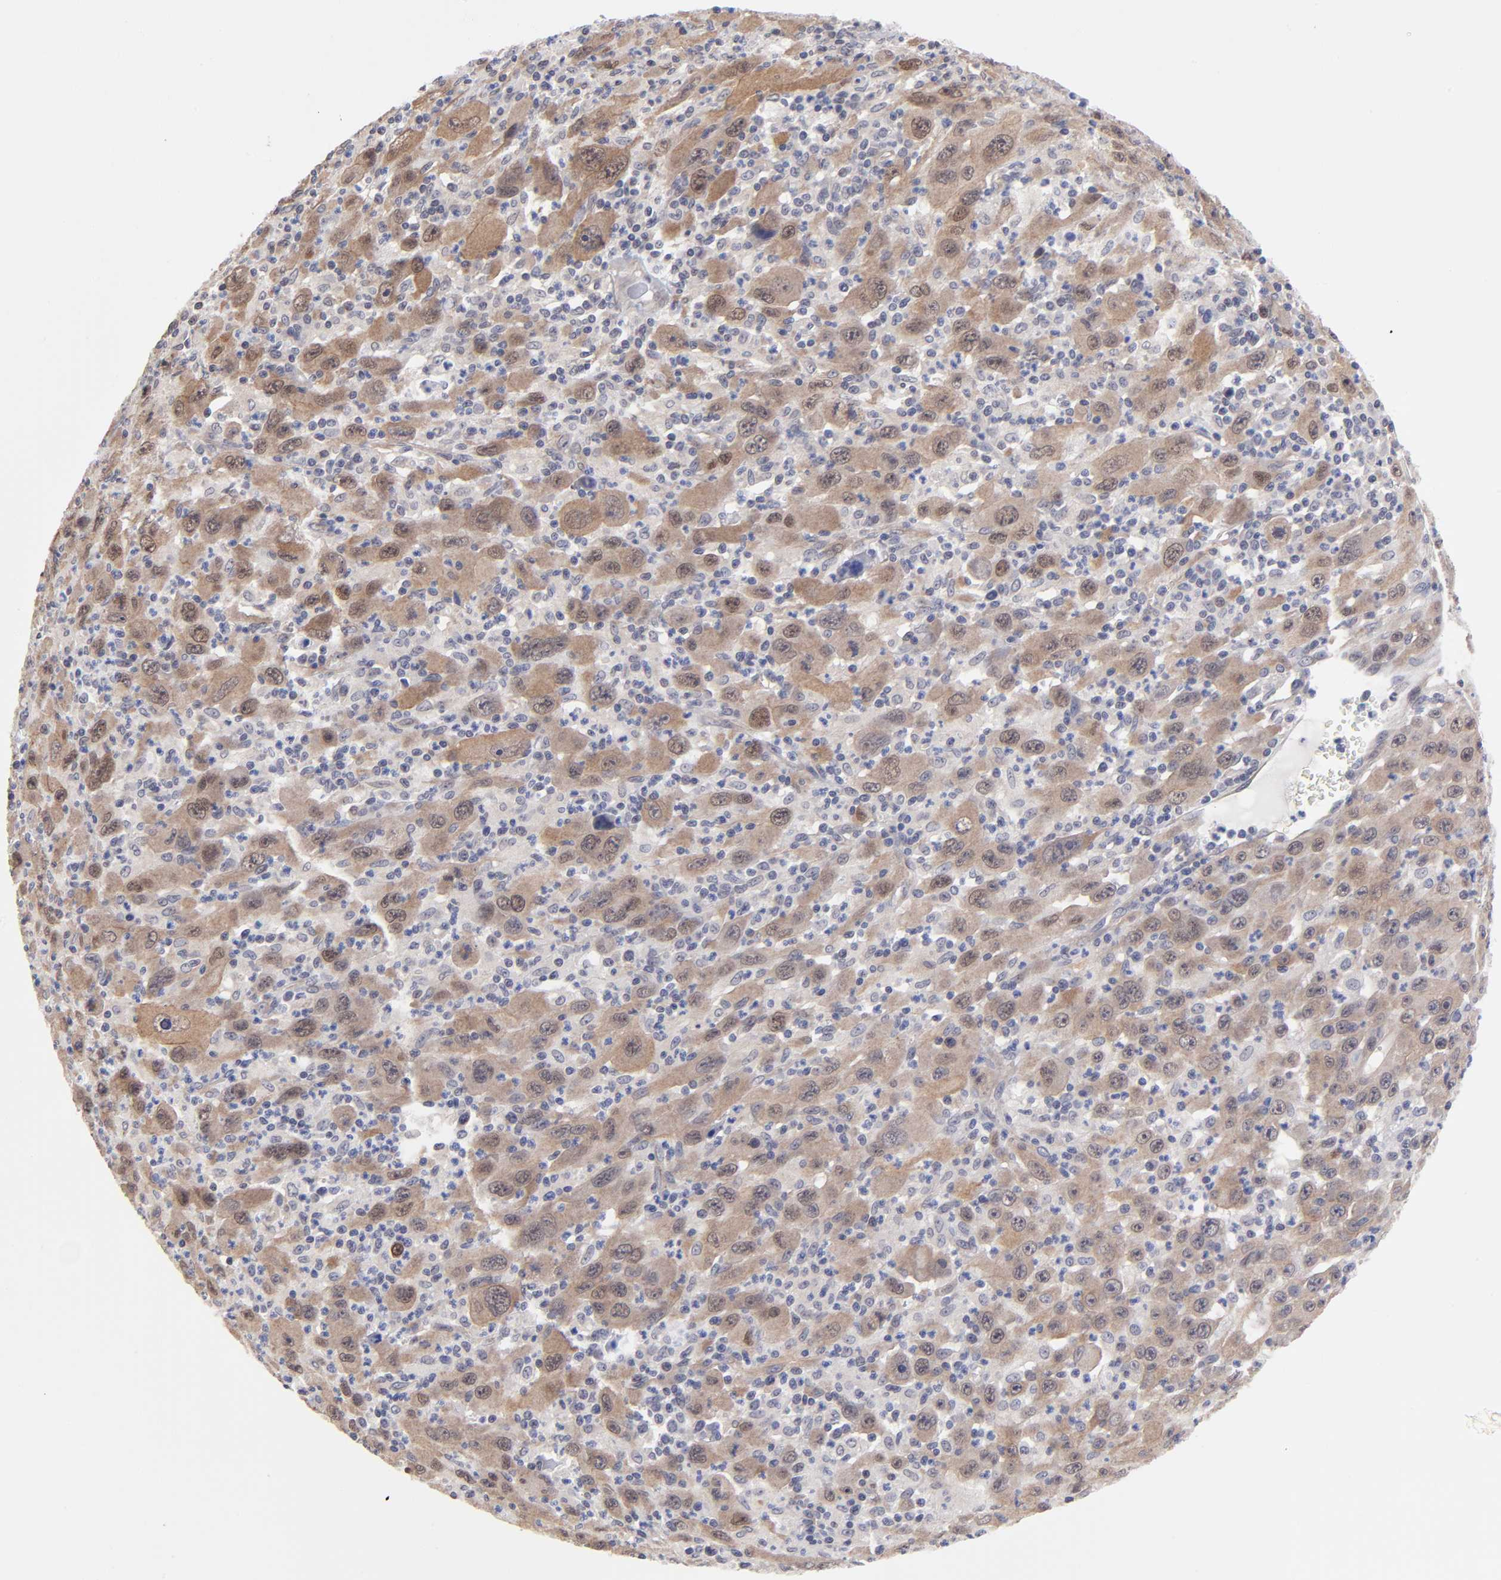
{"staining": {"intensity": "moderate", "quantity": ">75%", "location": "cytoplasmic/membranous"}, "tissue": "melanoma", "cell_type": "Tumor cells", "image_type": "cancer", "snomed": [{"axis": "morphology", "description": "Malignant melanoma, Metastatic site"}, {"axis": "topography", "description": "Skin"}], "caption": "Human melanoma stained with a brown dye displays moderate cytoplasmic/membranous positive staining in about >75% of tumor cells.", "gene": "FBXO8", "patient": {"sex": "female", "age": 56}}